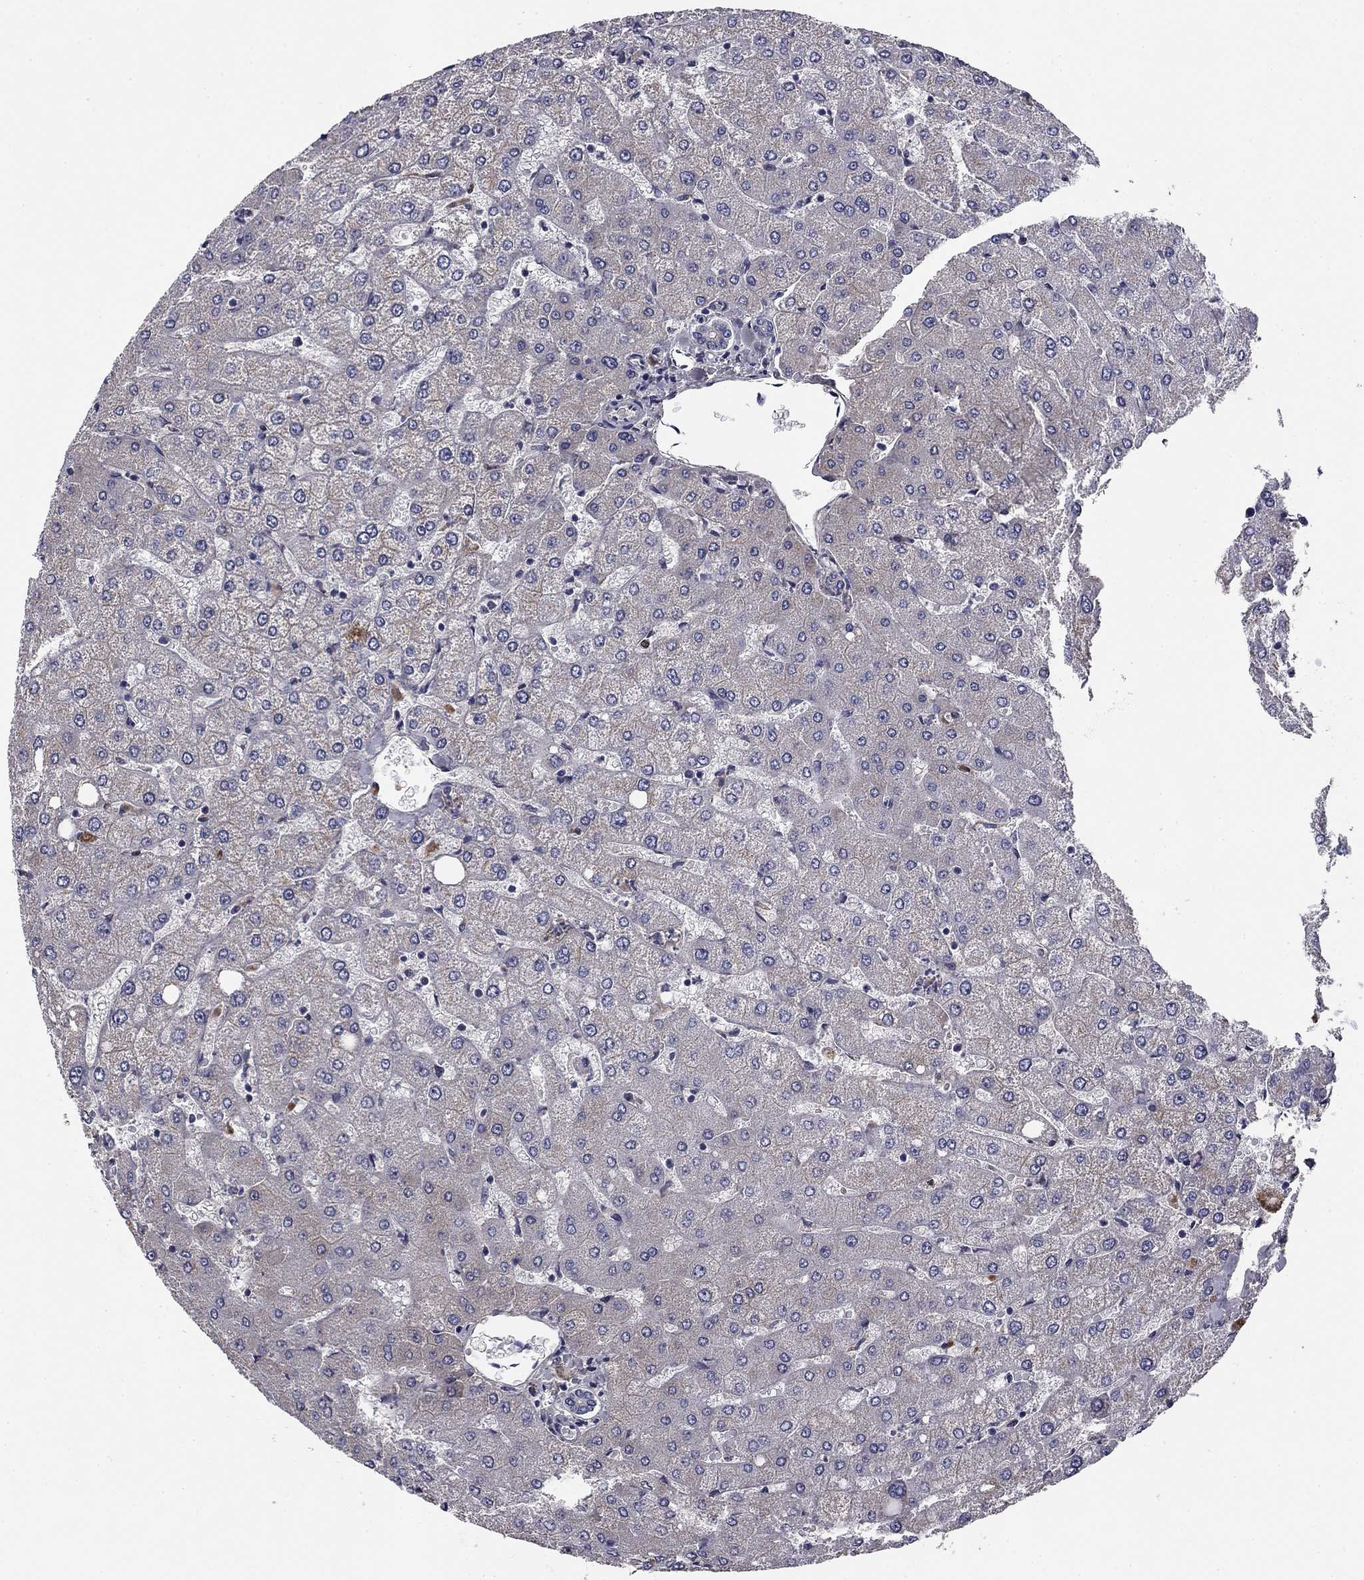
{"staining": {"intensity": "negative", "quantity": "none", "location": "none"}, "tissue": "liver", "cell_type": "Cholangiocytes", "image_type": "normal", "snomed": [{"axis": "morphology", "description": "Normal tissue, NOS"}, {"axis": "topography", "description": "Liver"}], "caption": "An image of liver stained for a protein exhibits no brown staining in cholangiocytes.", "gene": "COL2A1", "patient": {"sex": "female", "age": 54}}